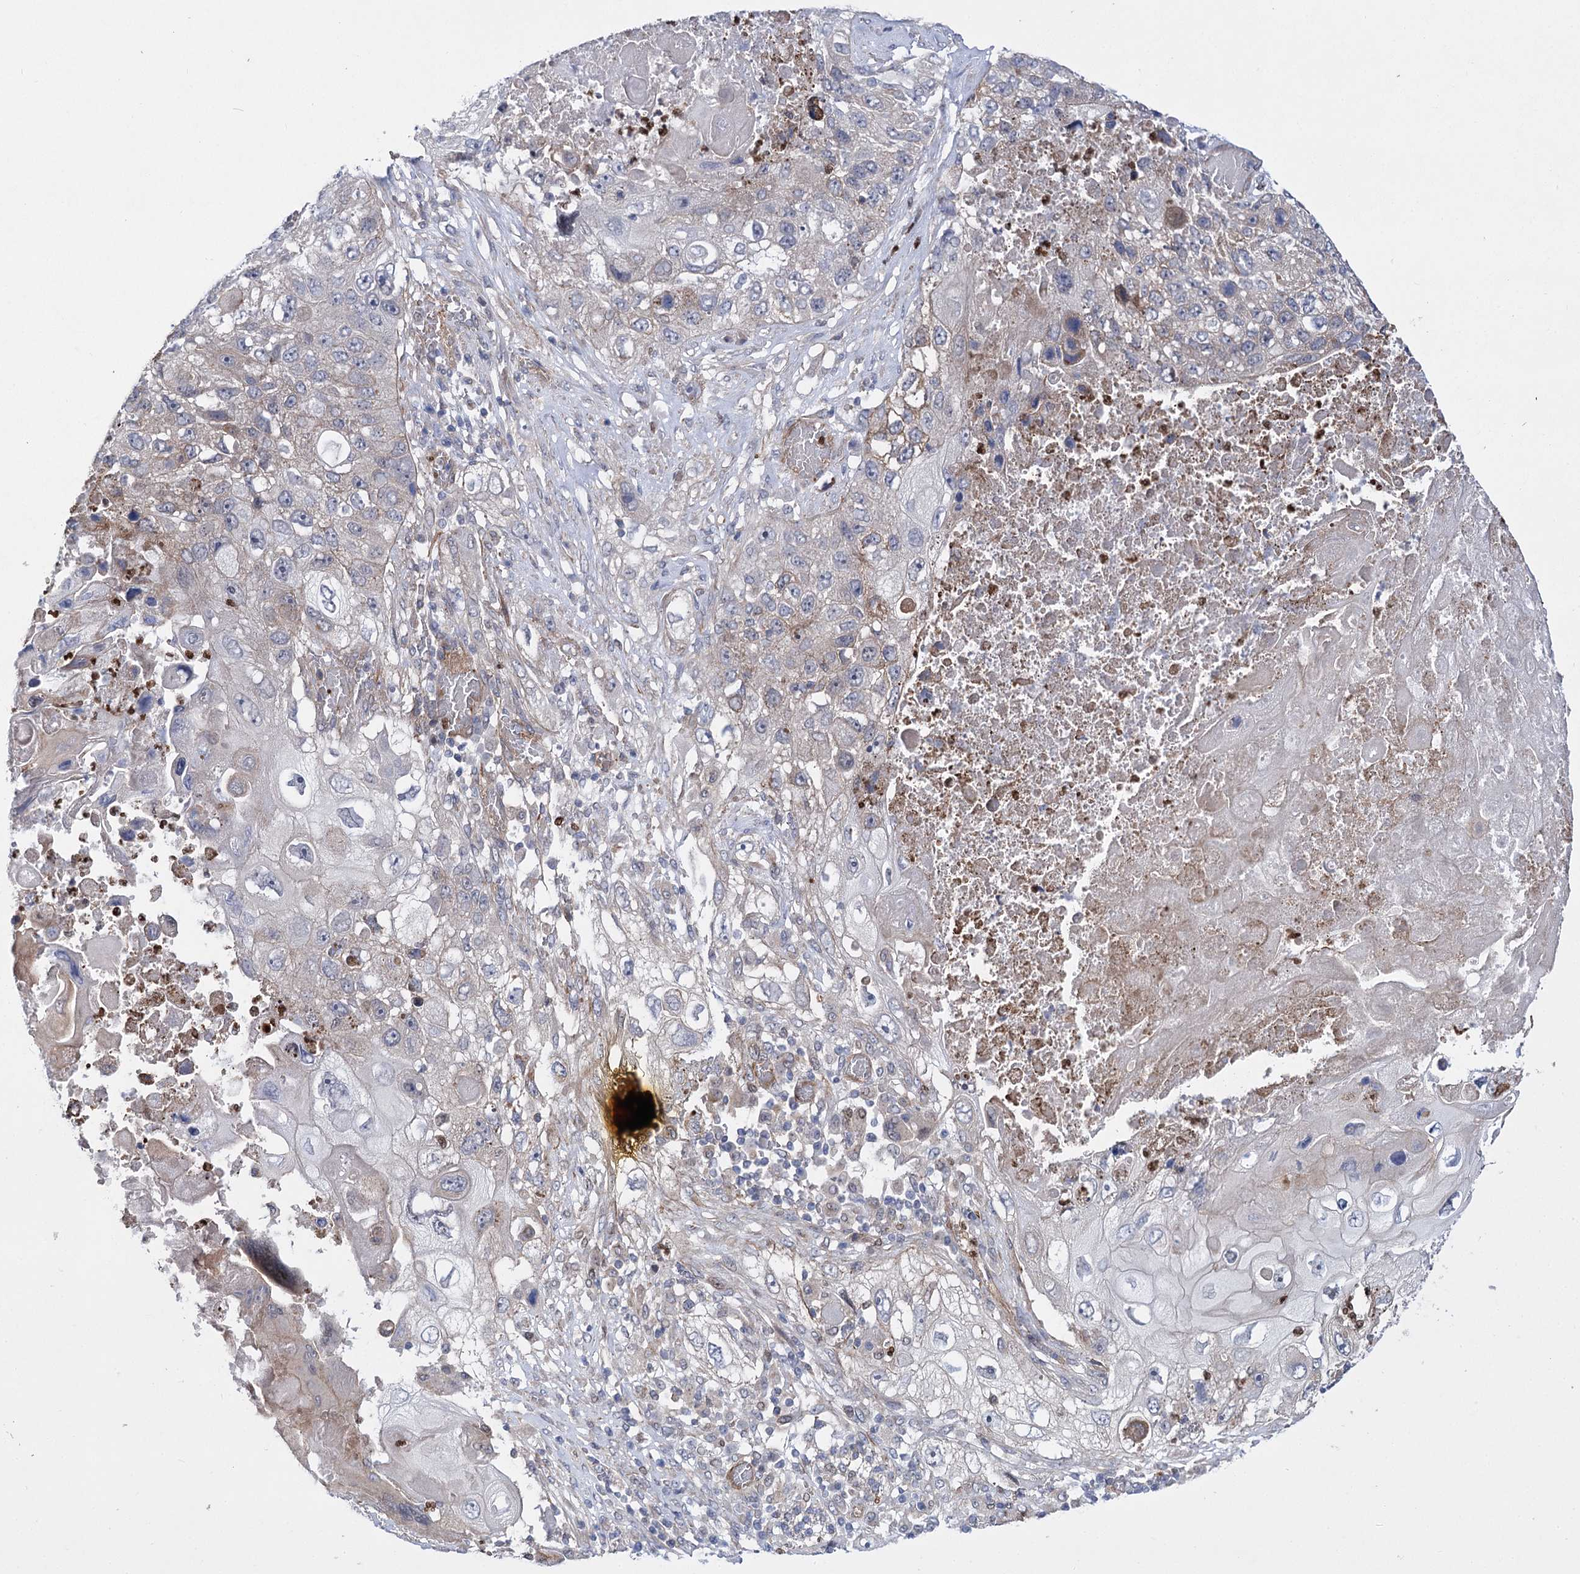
{"staining": {"intensity": "weak", "quantity": "<25%", "location": "cytoplasmic/membranous"}, "tissue": "lung cancer", "cell_type": "Tumor cells", "image_type": "cancer", "snomed": [{"axis": "morphology", "description": "Squamous cell carcinoma, NOS"}, {"axis": "topography", "description": "Lung"}], "caption": "Immunohistochemistry micrograph of neoplastic tissue: lung squamous cell carcinoma stained with DAB demonstrates no significant protein staining in tumor cells.", "gene": "THAP6", "patient": {"sex": "male", "age": 61}}